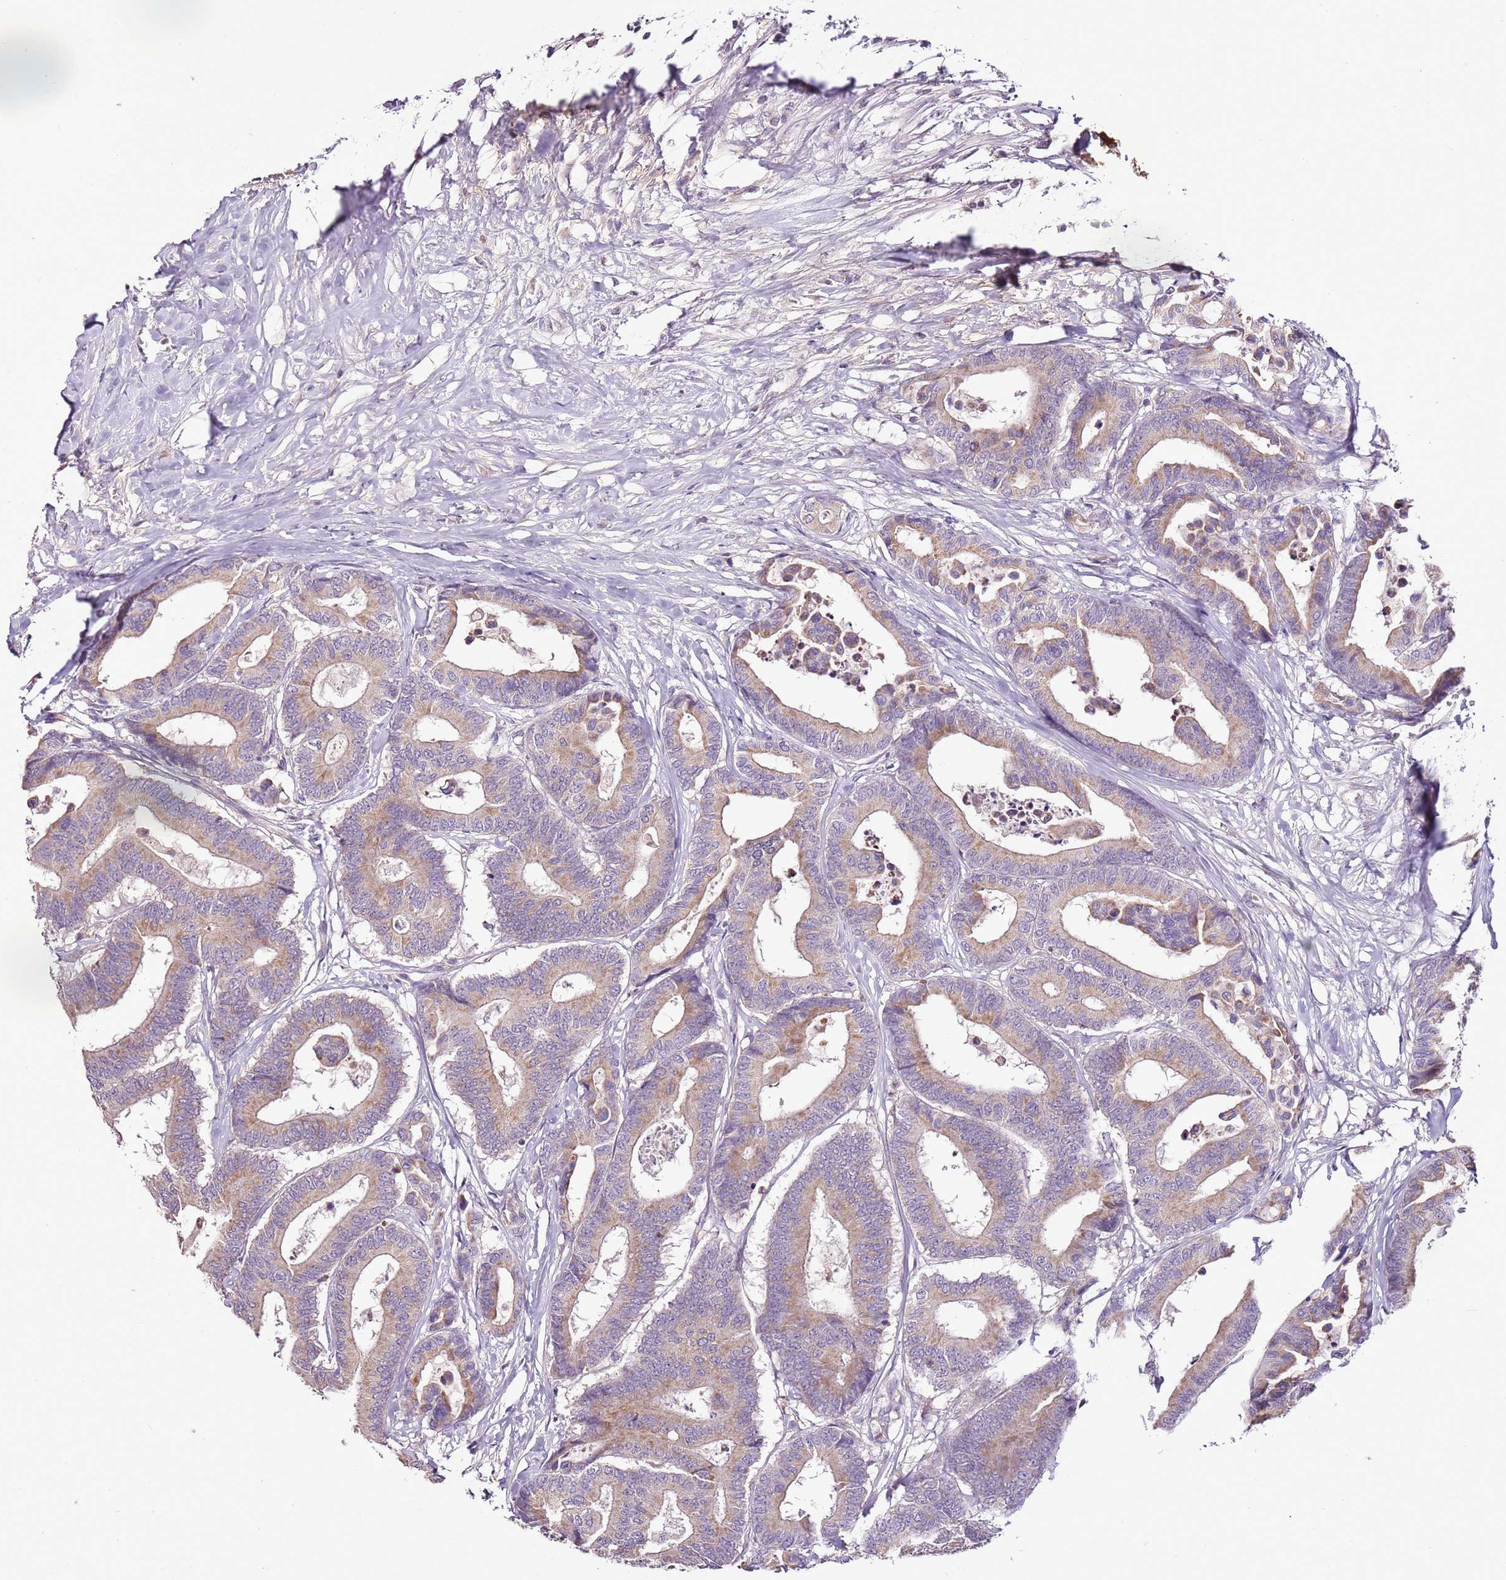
{"staining": {"intensity": "moderate", "quantity": ">75%", "location": "cytoplasmic/membranous"}, "tissue": "colorectal cancer", "cell_type": "Tumor cells", "image_type": "cancer", "snomed": [{"axis": "morphology", "description": "Normal tissue, NOS"}, {"axis": "morphology", "description": "Adenocarcinoma, NOS"}, {"axis": "topography", "description": "Colon"}], "caption": "The micrograph demonstrates immunohistochemical staining of colorectal adenocarcinoma. There is moderate cytoplasmic/membranous expression is present in approximately >75% of tumor cells. (DAB IHC, brown staining for protein, blue staining for nuclei).", "gene": "CMKLR1", "patient": {"sex": "male", "age": 82}}